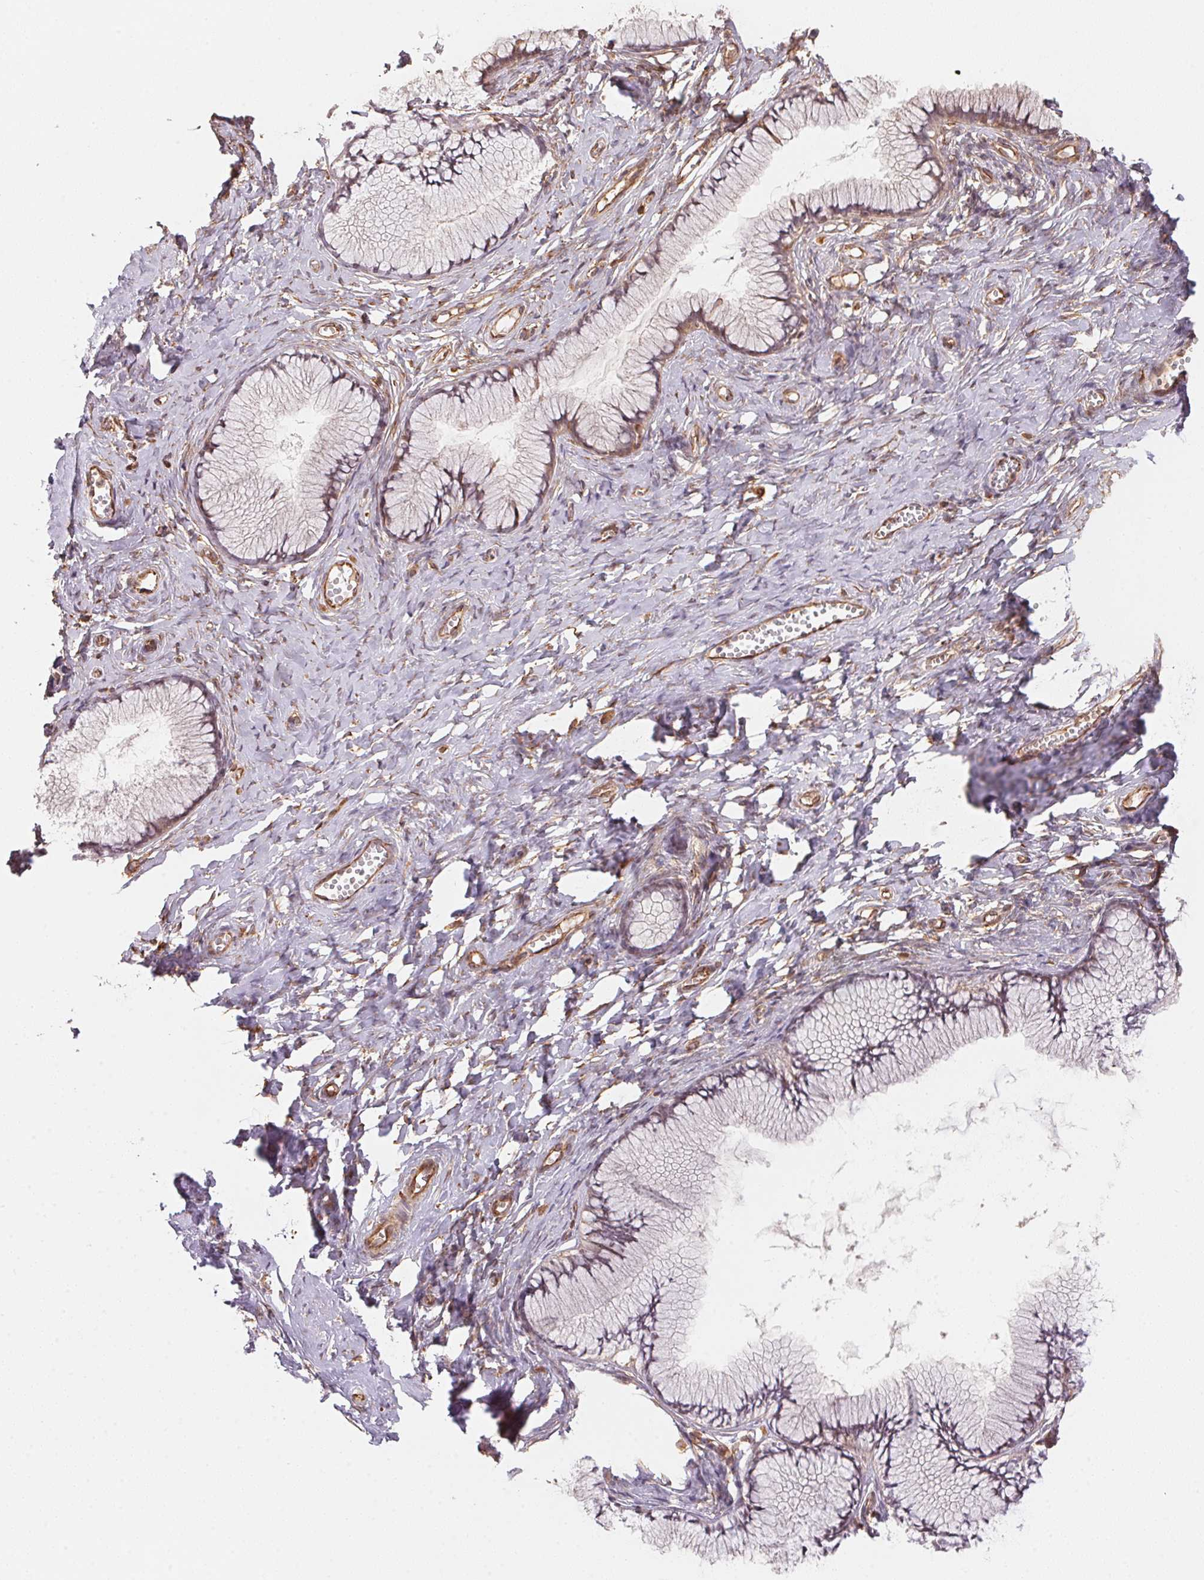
{"staining": {"intensity": "weak", "quantity": "<25%", "location": "cytoplasmic/membranous"}, "tissue": "cervix", "cell_type": "Glandular cells", "image_type": "normal", "snomed": [{"axis": "morphology", "description": "Normal tissue, NOS"}, {"axis": "topography", "description": "Cervix"}], "caption": "Immunohistochemistry of unremarkable cervix displays no staining in glandular cells. (Brightfield microscopy of DAB IHC at high magnification).", "gene": "FOXR2", "patient": {"sex": "female", "age": 40}}